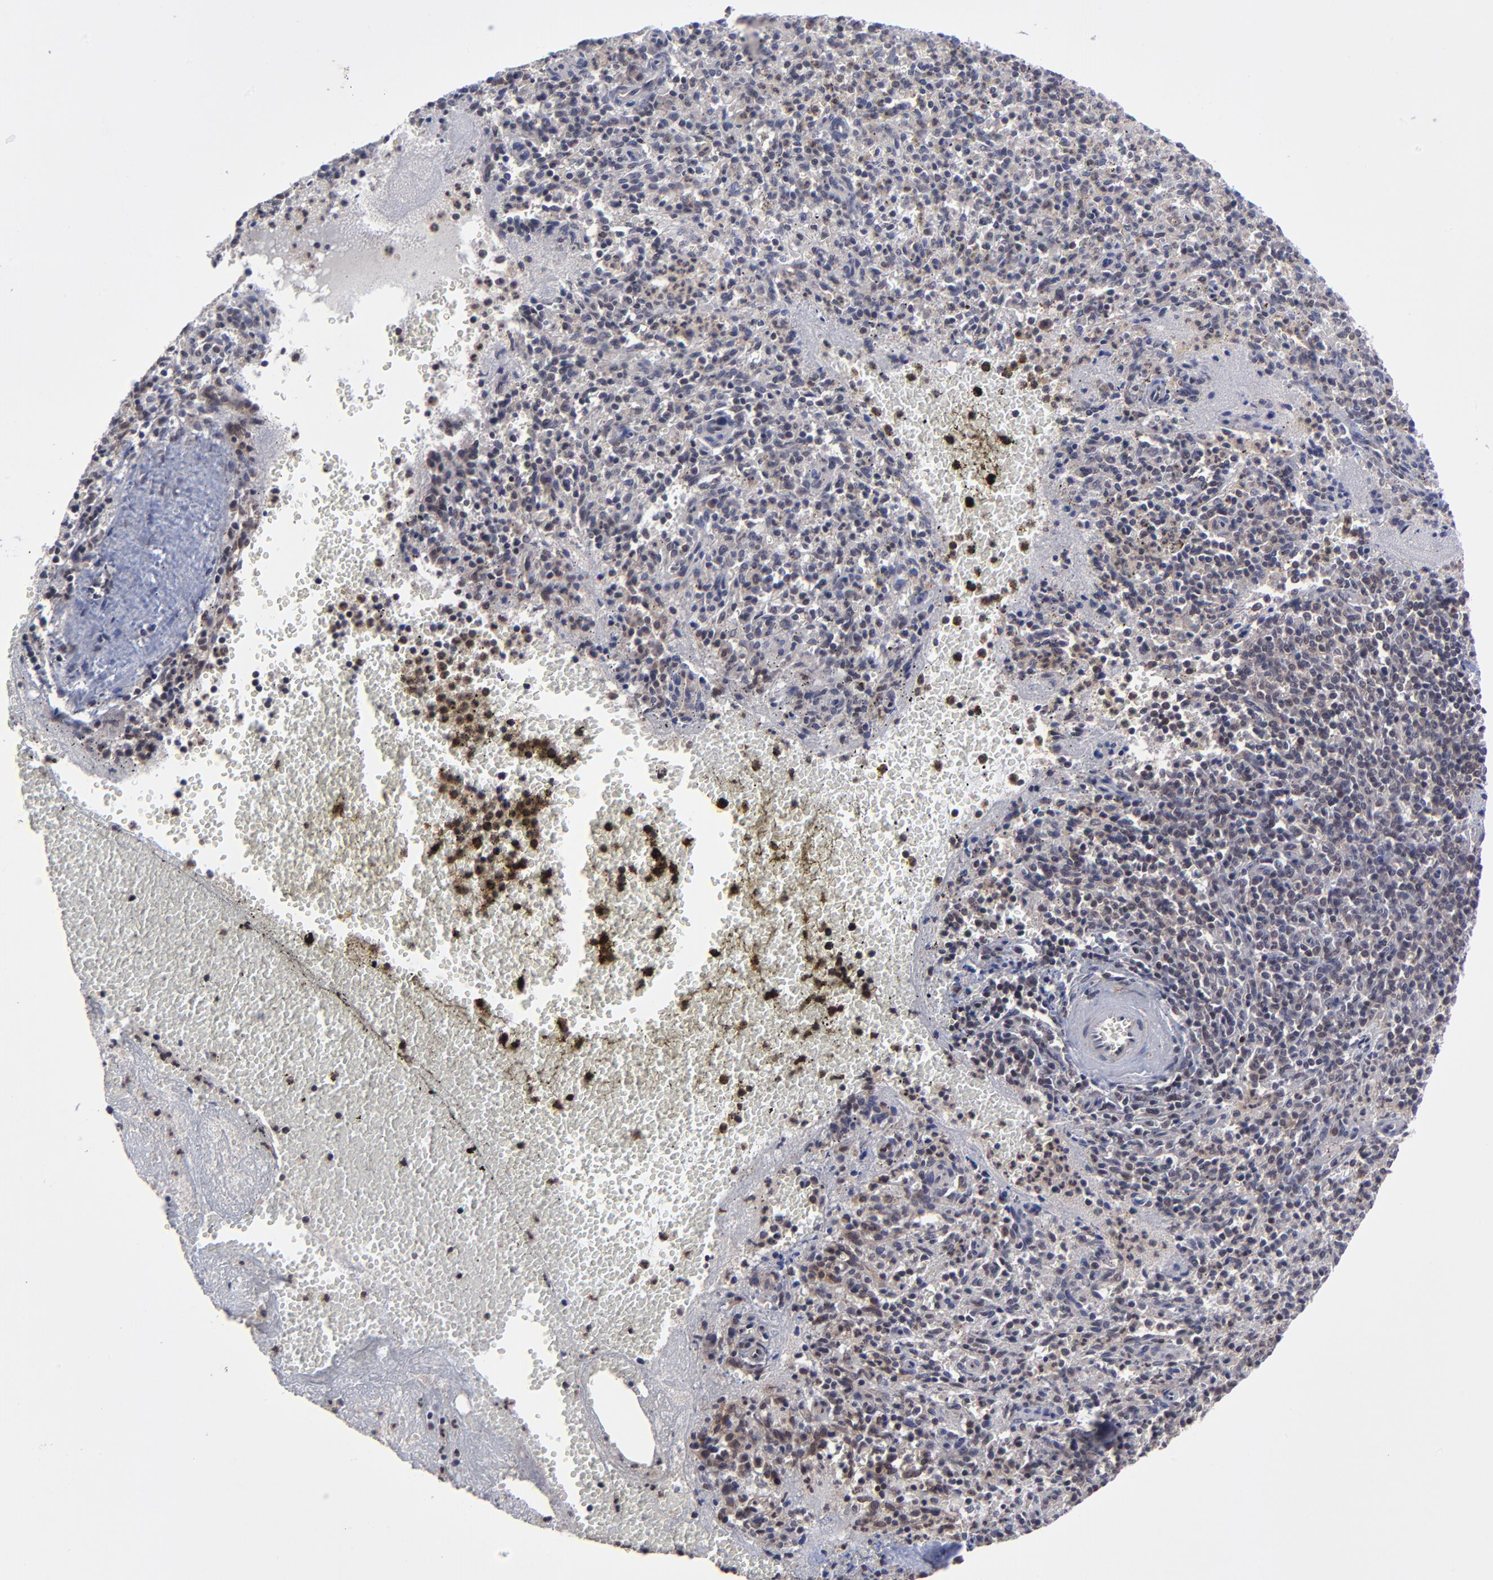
{"staining": {"intensity": "weak", "quantity": "25%-75%", "location": "nuclear"}, "tissue": "spleen", "cell_type": "Cells in red pulp", "image_type": "normal", "snomed": [{"axis": "morphology", "description": "Normal tissue, NOS"}, {"axis": "topography", "description": "Spleen"}], "caption": "Protein positivity by immunohistochemistry (IHC) displays weak nuclear positivity in approximately 25%-75% of cells in red pulp in unremarkable spleen.", "gene": "ZNF419", "patient": {"sex": "male", "age": 72}}